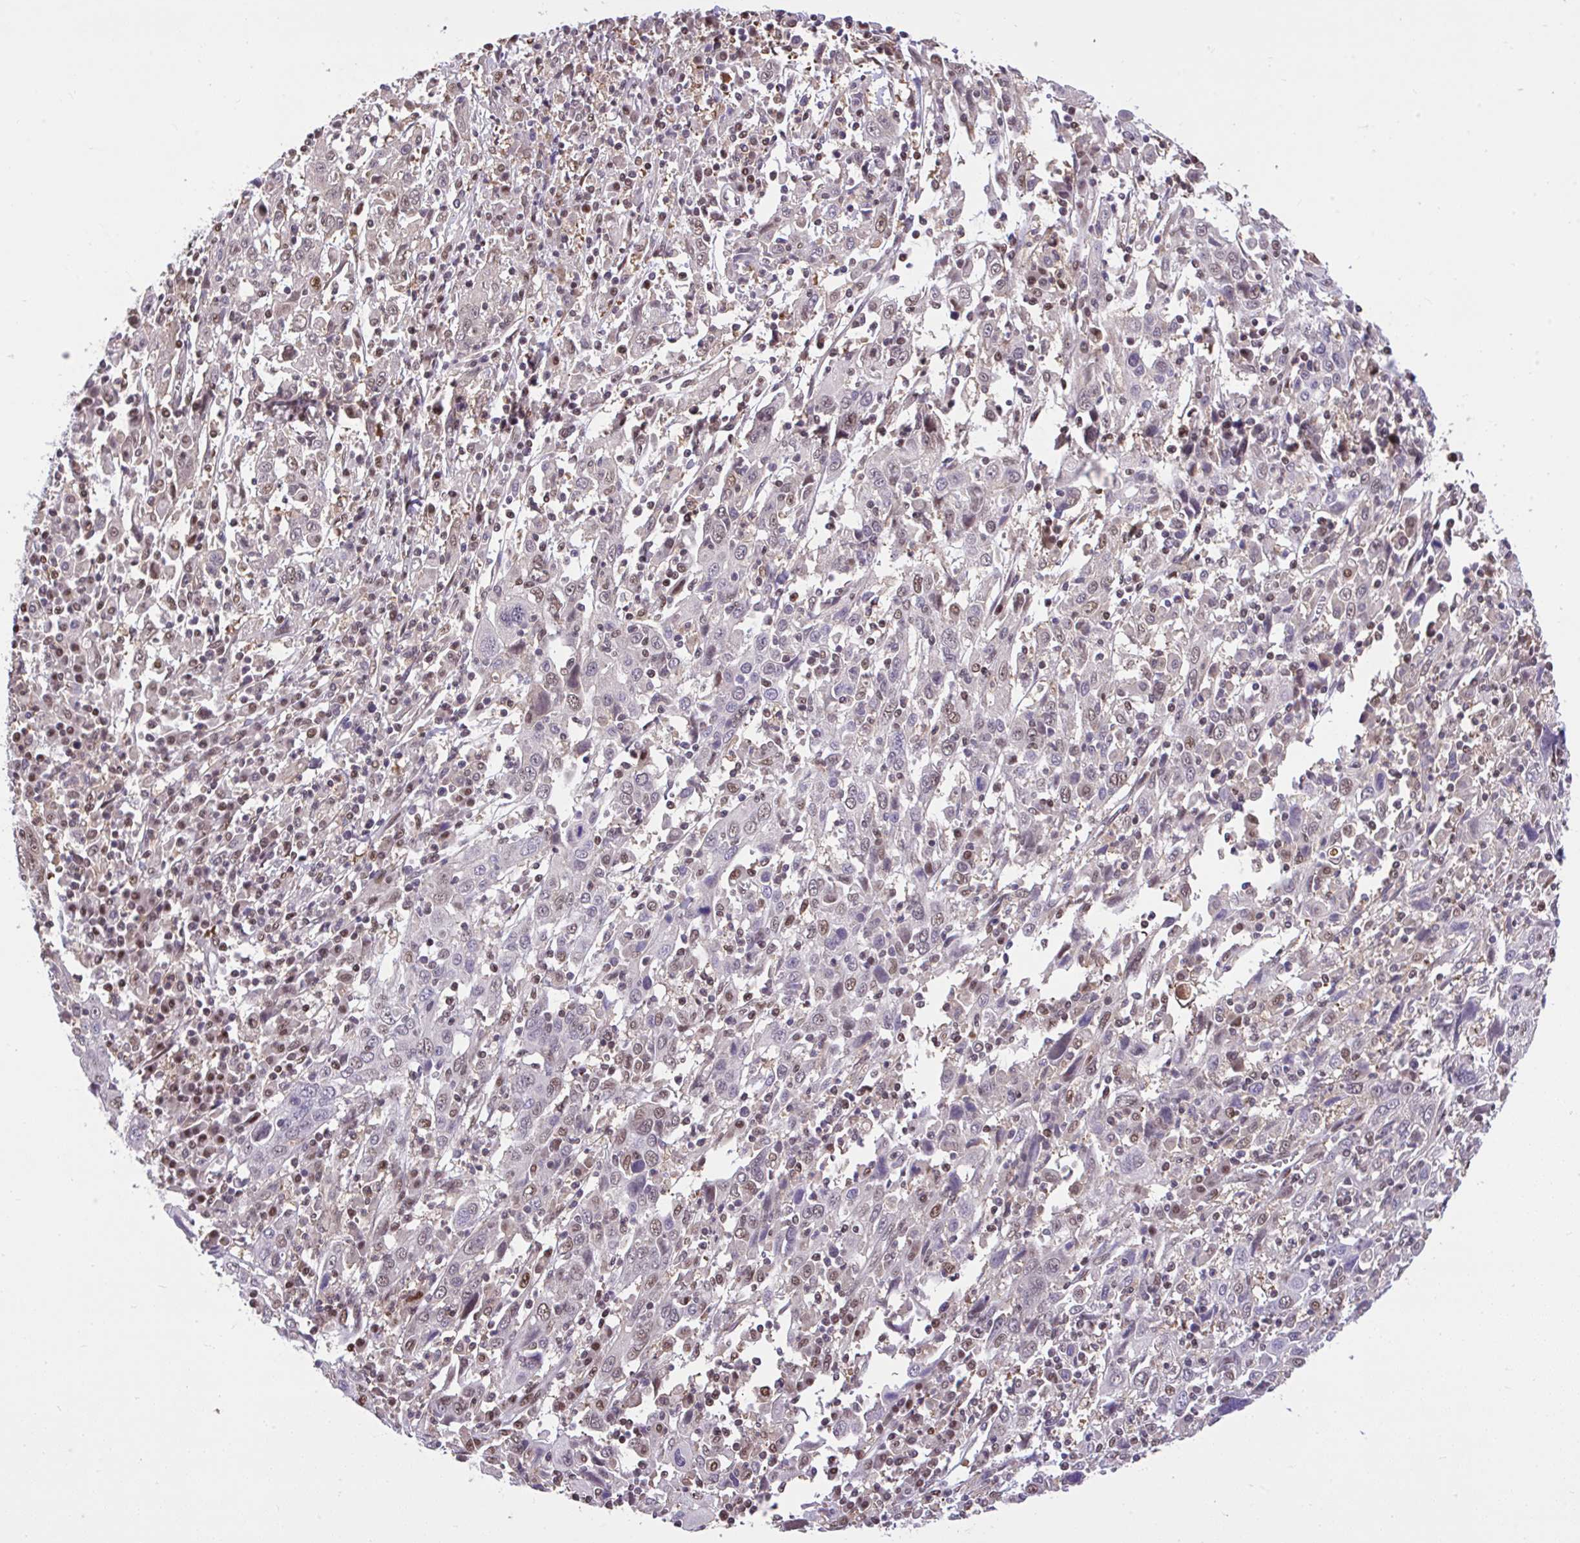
{"staining": {"intensity": "weak", "quantity": "25%-75%", "location": "nuclear"}, "tissue": "cervical cancer", "cell_type": "Tumor cells", "image_type": "cancer", "snomed": [{"axis": "morphology", "description": "Squamous cell carcinoma, NOS"}, {"axis": "topography", "description": "Cervix"}], "caption": "Weak nuclear positivity is identified in about 25%-75% of tumor cells in cervical cancer.", "gene": "GLIS3", "patient": {"sex": "female", "age": 46}}